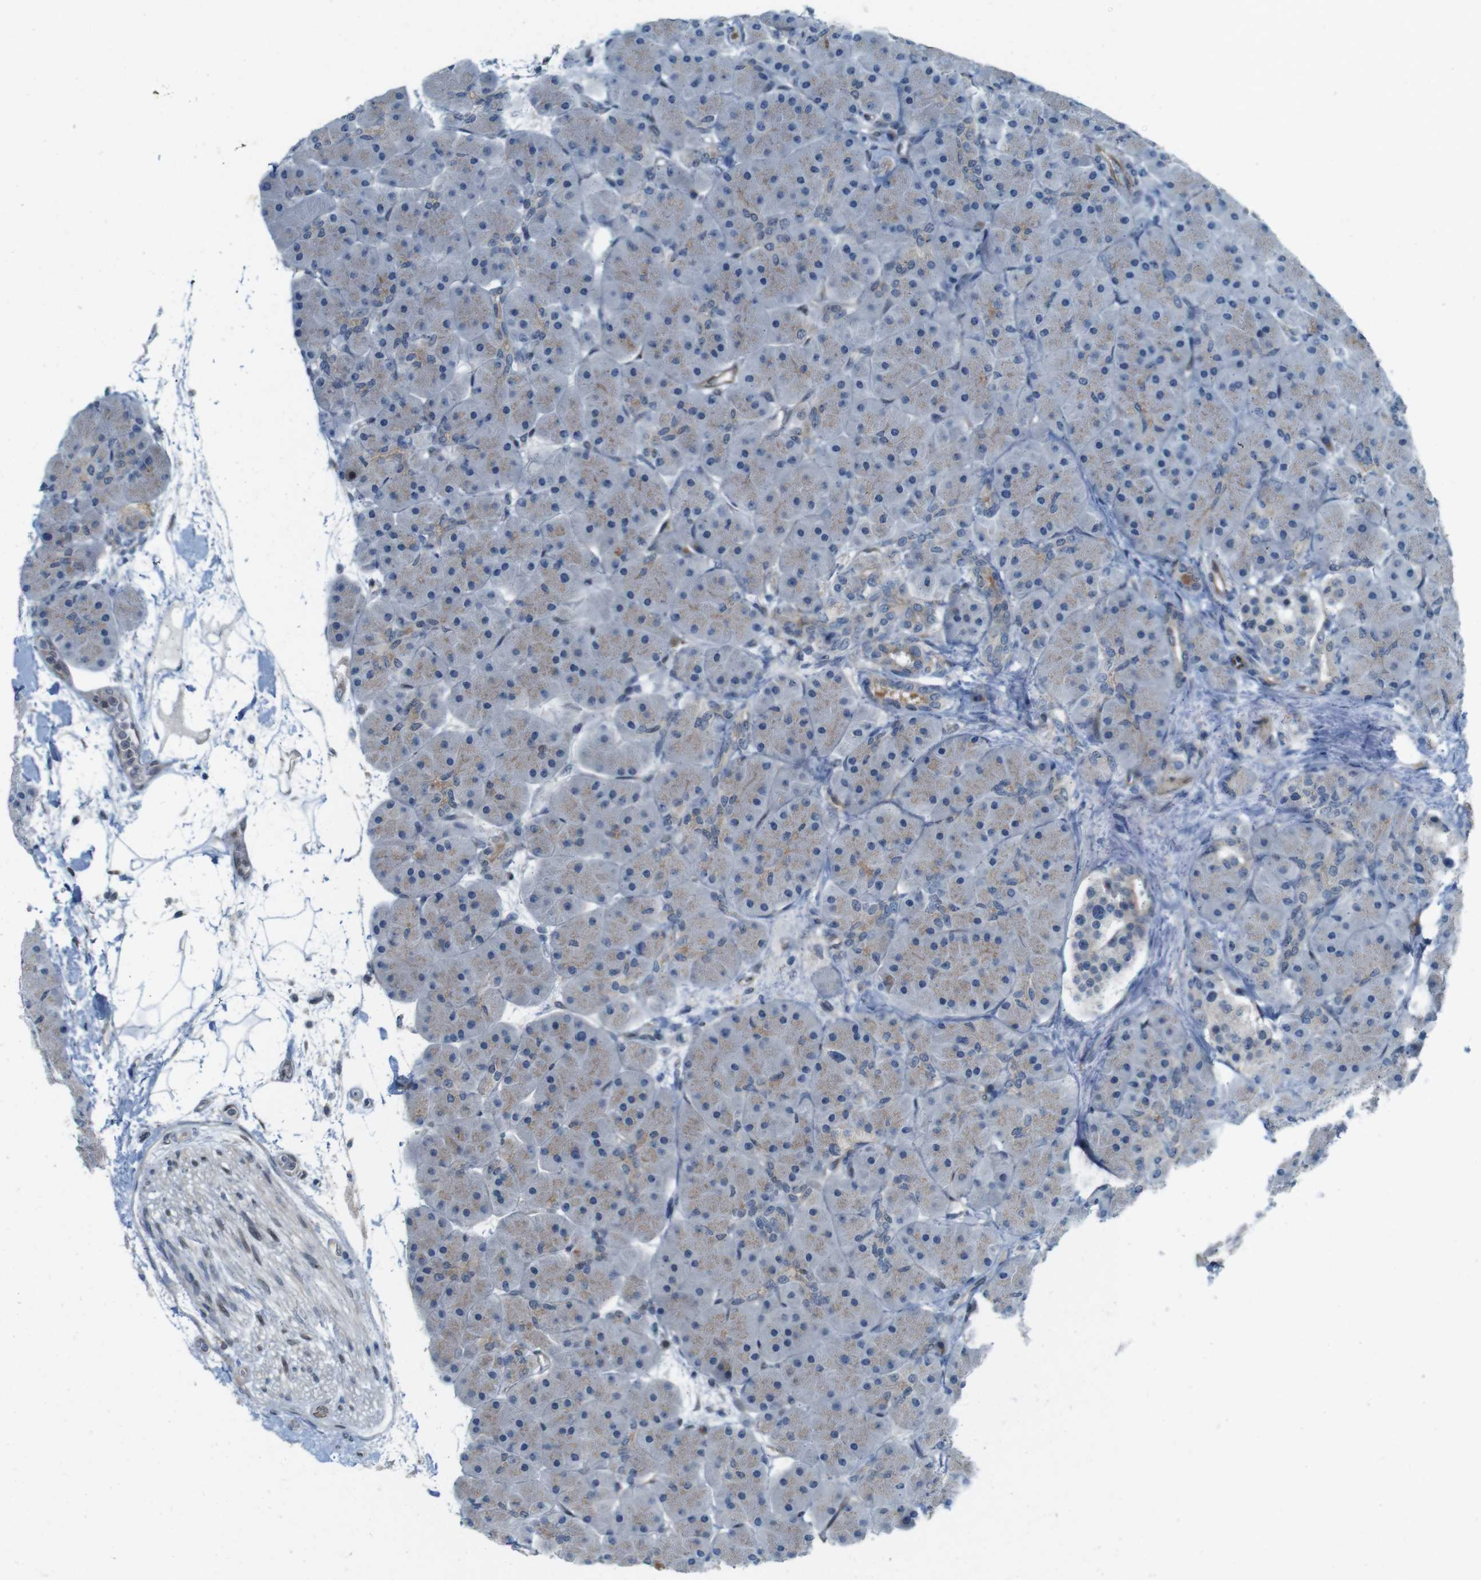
{"staining": {"intensity": "moderate", "quantity": ">75%", "location": "cytoplasmic/membranous"}, "tissue": "pancreas", "cell_type": "Exocrine glandular cells", "image_type": "normal", "snomed": [{"axis": "morphology", "description": "Normal tissue, NOS"}, {"axis": "topography", "description": "Pancreas"}], "caption": "IHC (DAB) staining of benign pancreas exhibits moderate cytoplasmic/membranous protein staining in approximately >75% of exocrine glandular cells. The staining was performed using DAB, with brown indicating positive protein expression. Nuclei are stained blue with hematoxylin.", "gene": "SKI", "patient": {"sex": "male", "age": 66}}